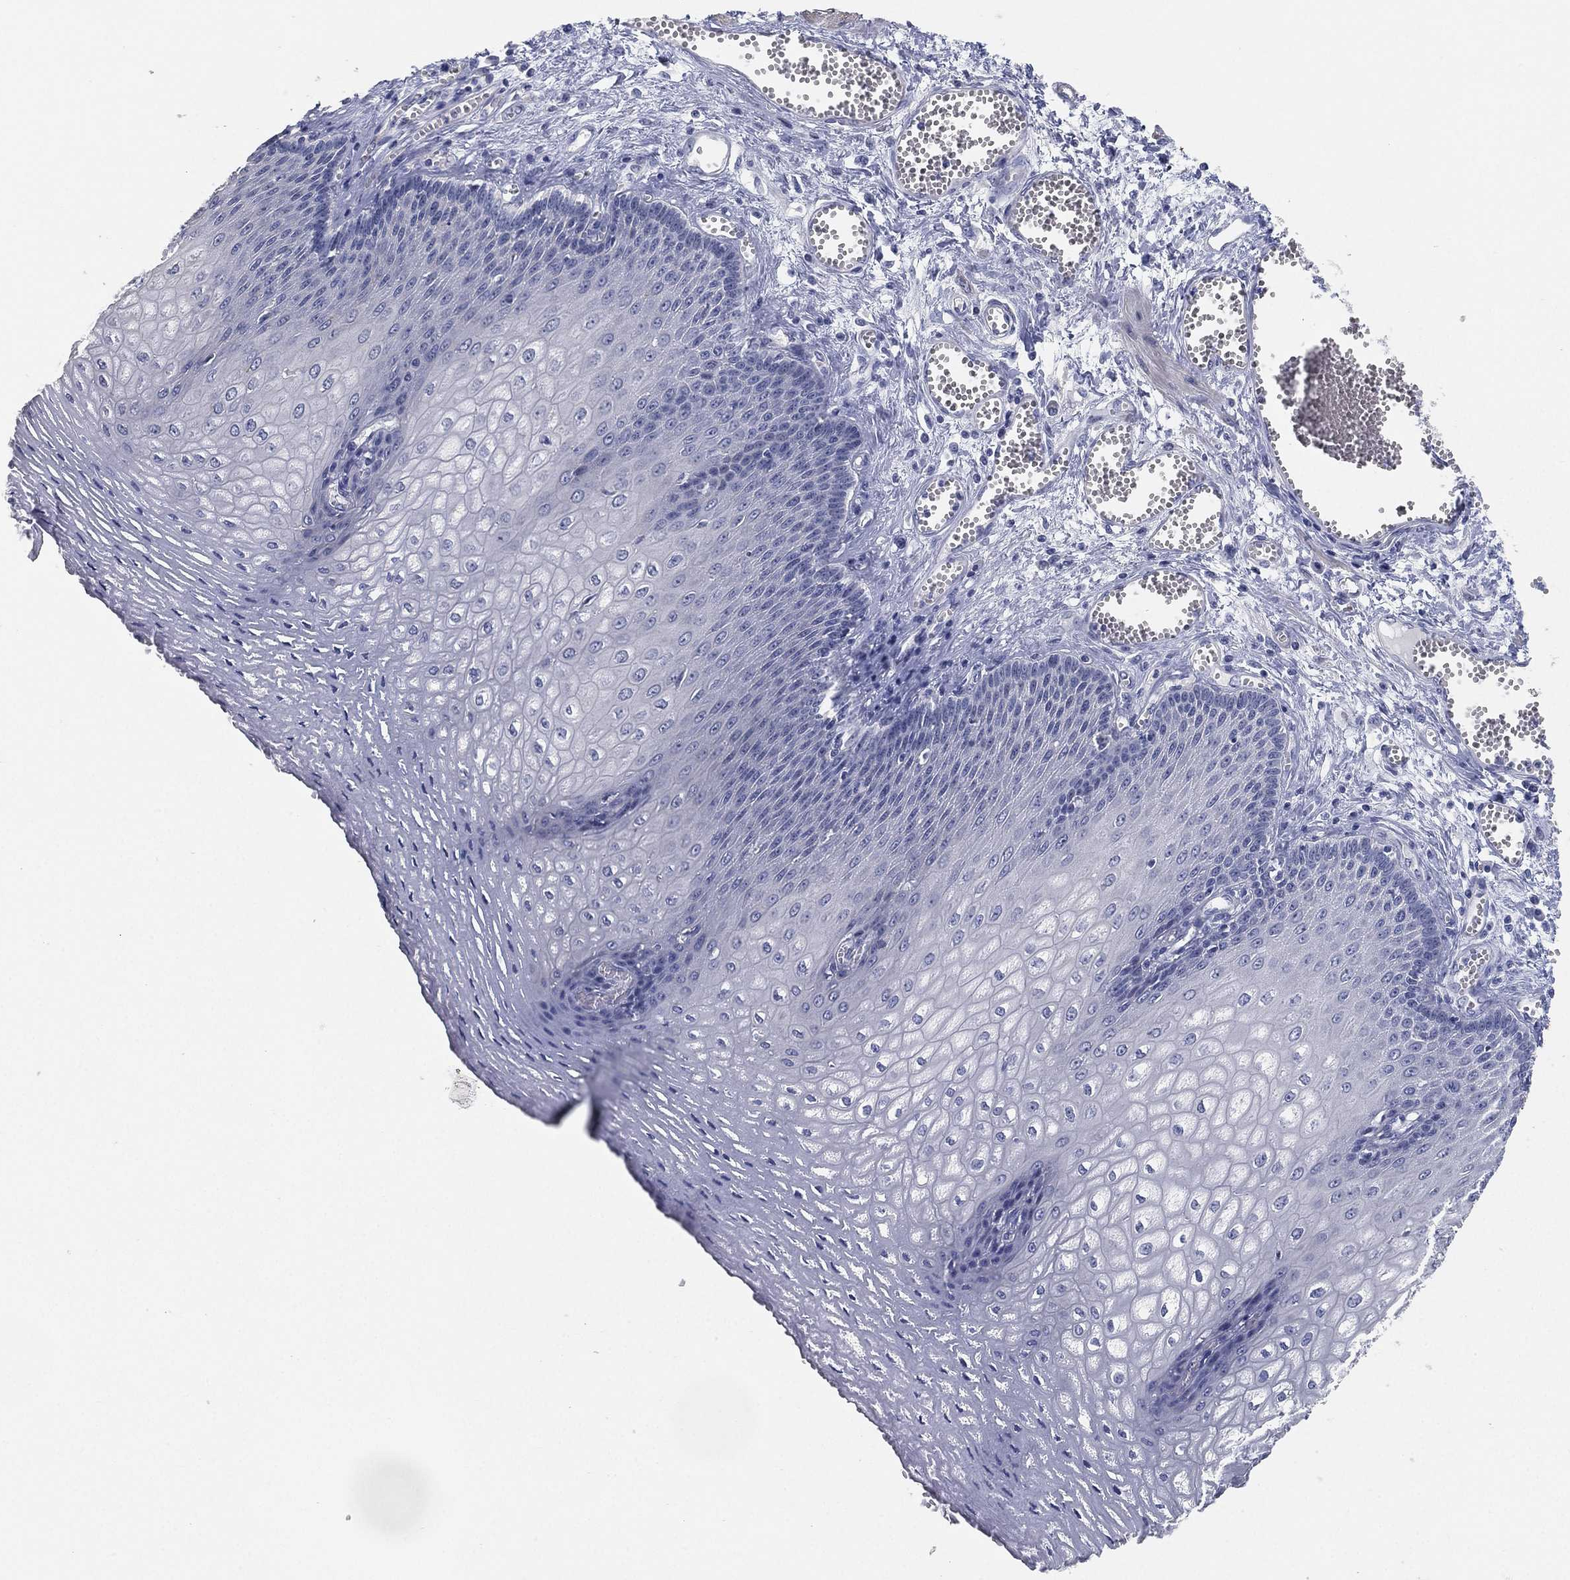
{"staining": {"intensity": "negative", "quantity": "none", "location": "none"}, "tissue": "esophagus", "cell_type": "Squamous epithelial cells", "image_type": "normal", "snomed": [{"axis": "morphology", "description": "Normal tissue, NOS"}, {"axis": "topography", "description": "Esophagus"}], "caption": "The image shows no significant positivity in squamous epithelial cells of esophagus. (DAB (3,3'-diaminobenzidine) immunohistochemistry (IHC) with hematoxylin counter stain).", "gene": "FAM187B", "patient": {"sex": "male", "age": 58}}